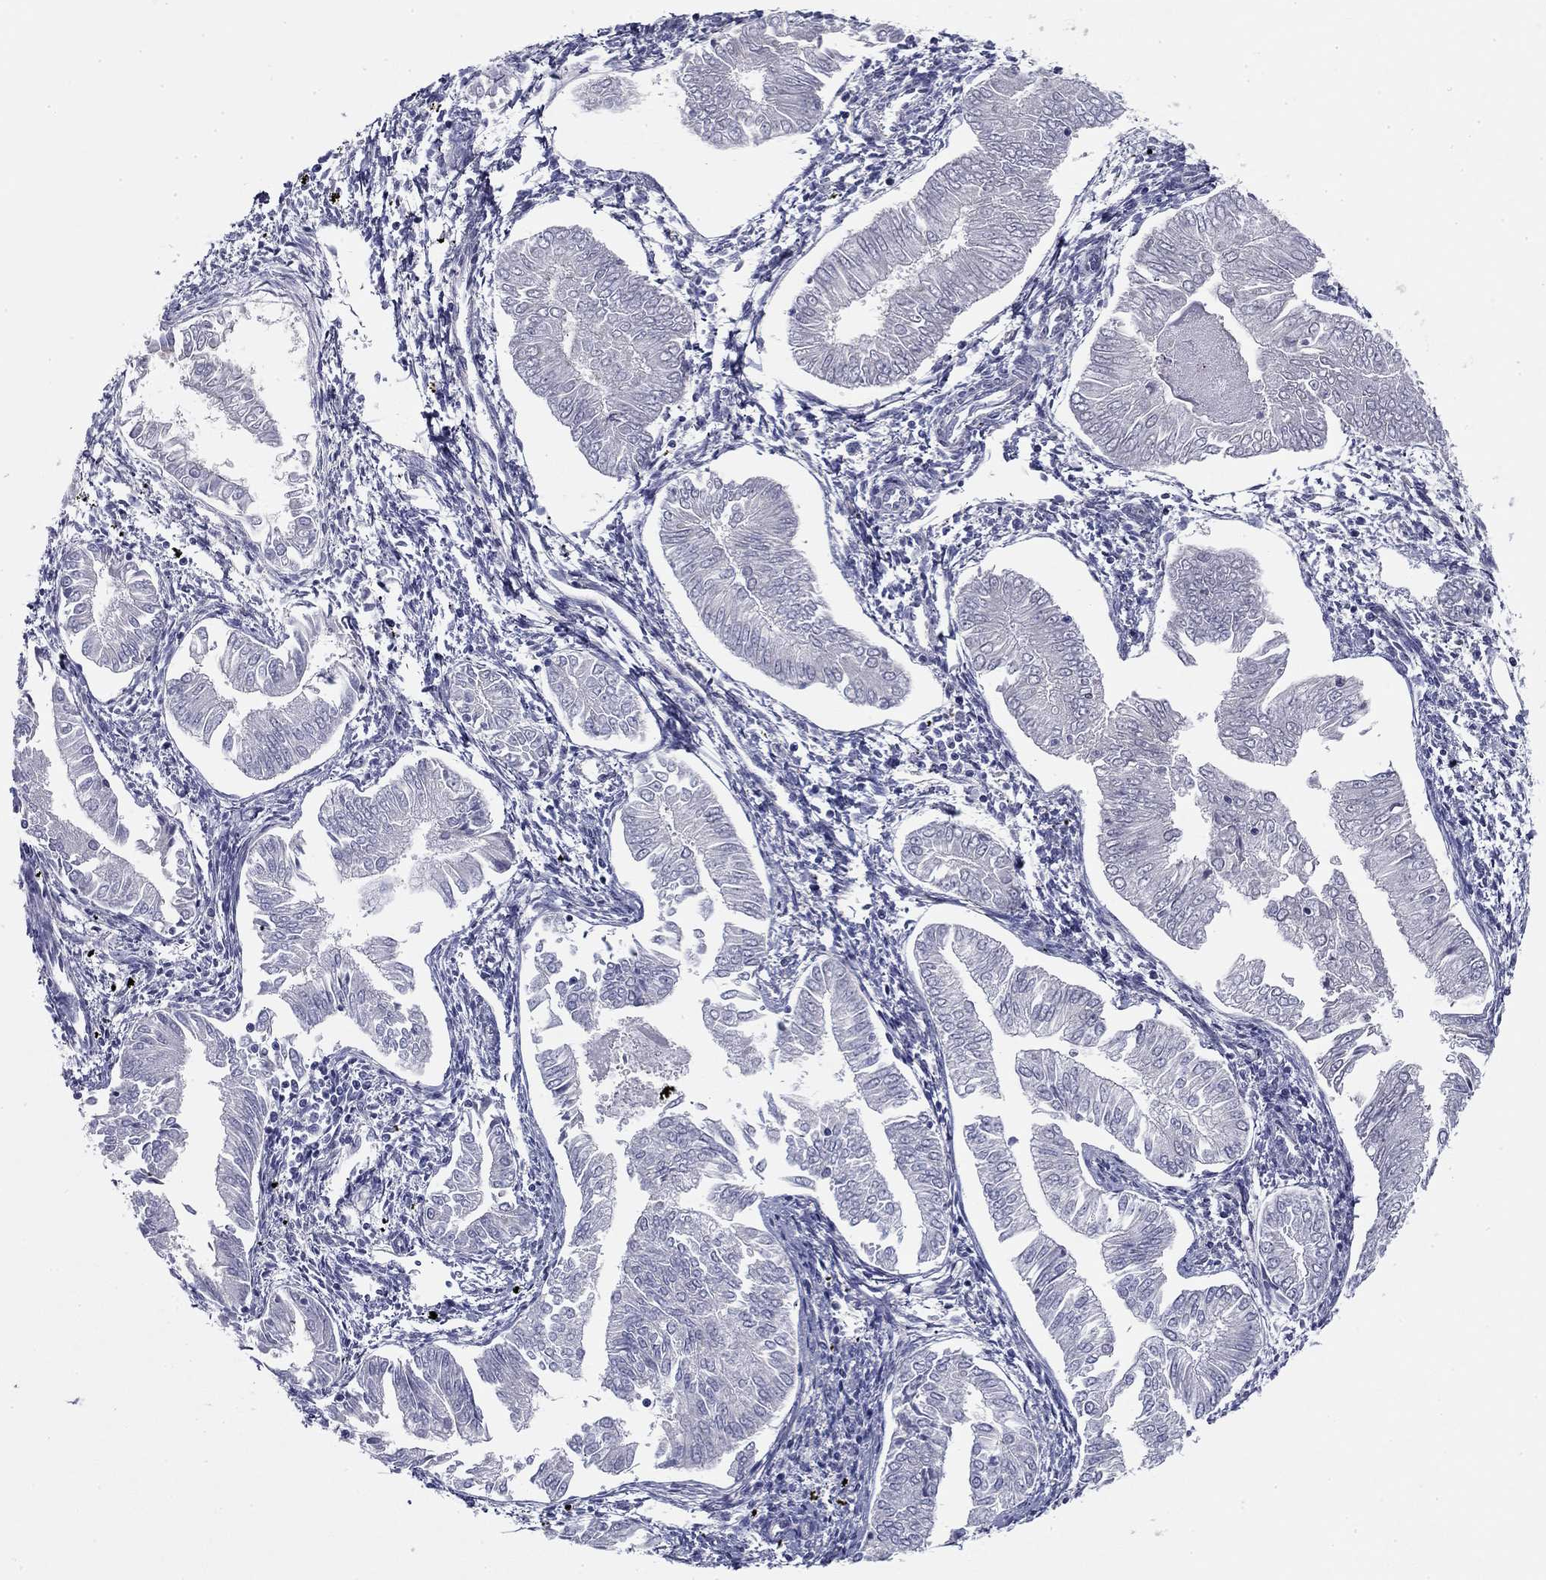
{"staining": {"intensity": "negative", "quantity": "none", "location": "none"}, "tissue": "endometrial cancer", "cell_type": "Tumor cells", "image_type": "cancer", "snomed": [{"axis": "morphology", "description": "Adenocarcinoma, NOS"}, {"axis": "topography", "description": "Endometrium"}], "caption": "Endometrial cancer stained for a protein using IHC exhibits no expression tumor cells.", "gene": "CPLX4", "patient": {"sex": "female", "age": 53}}